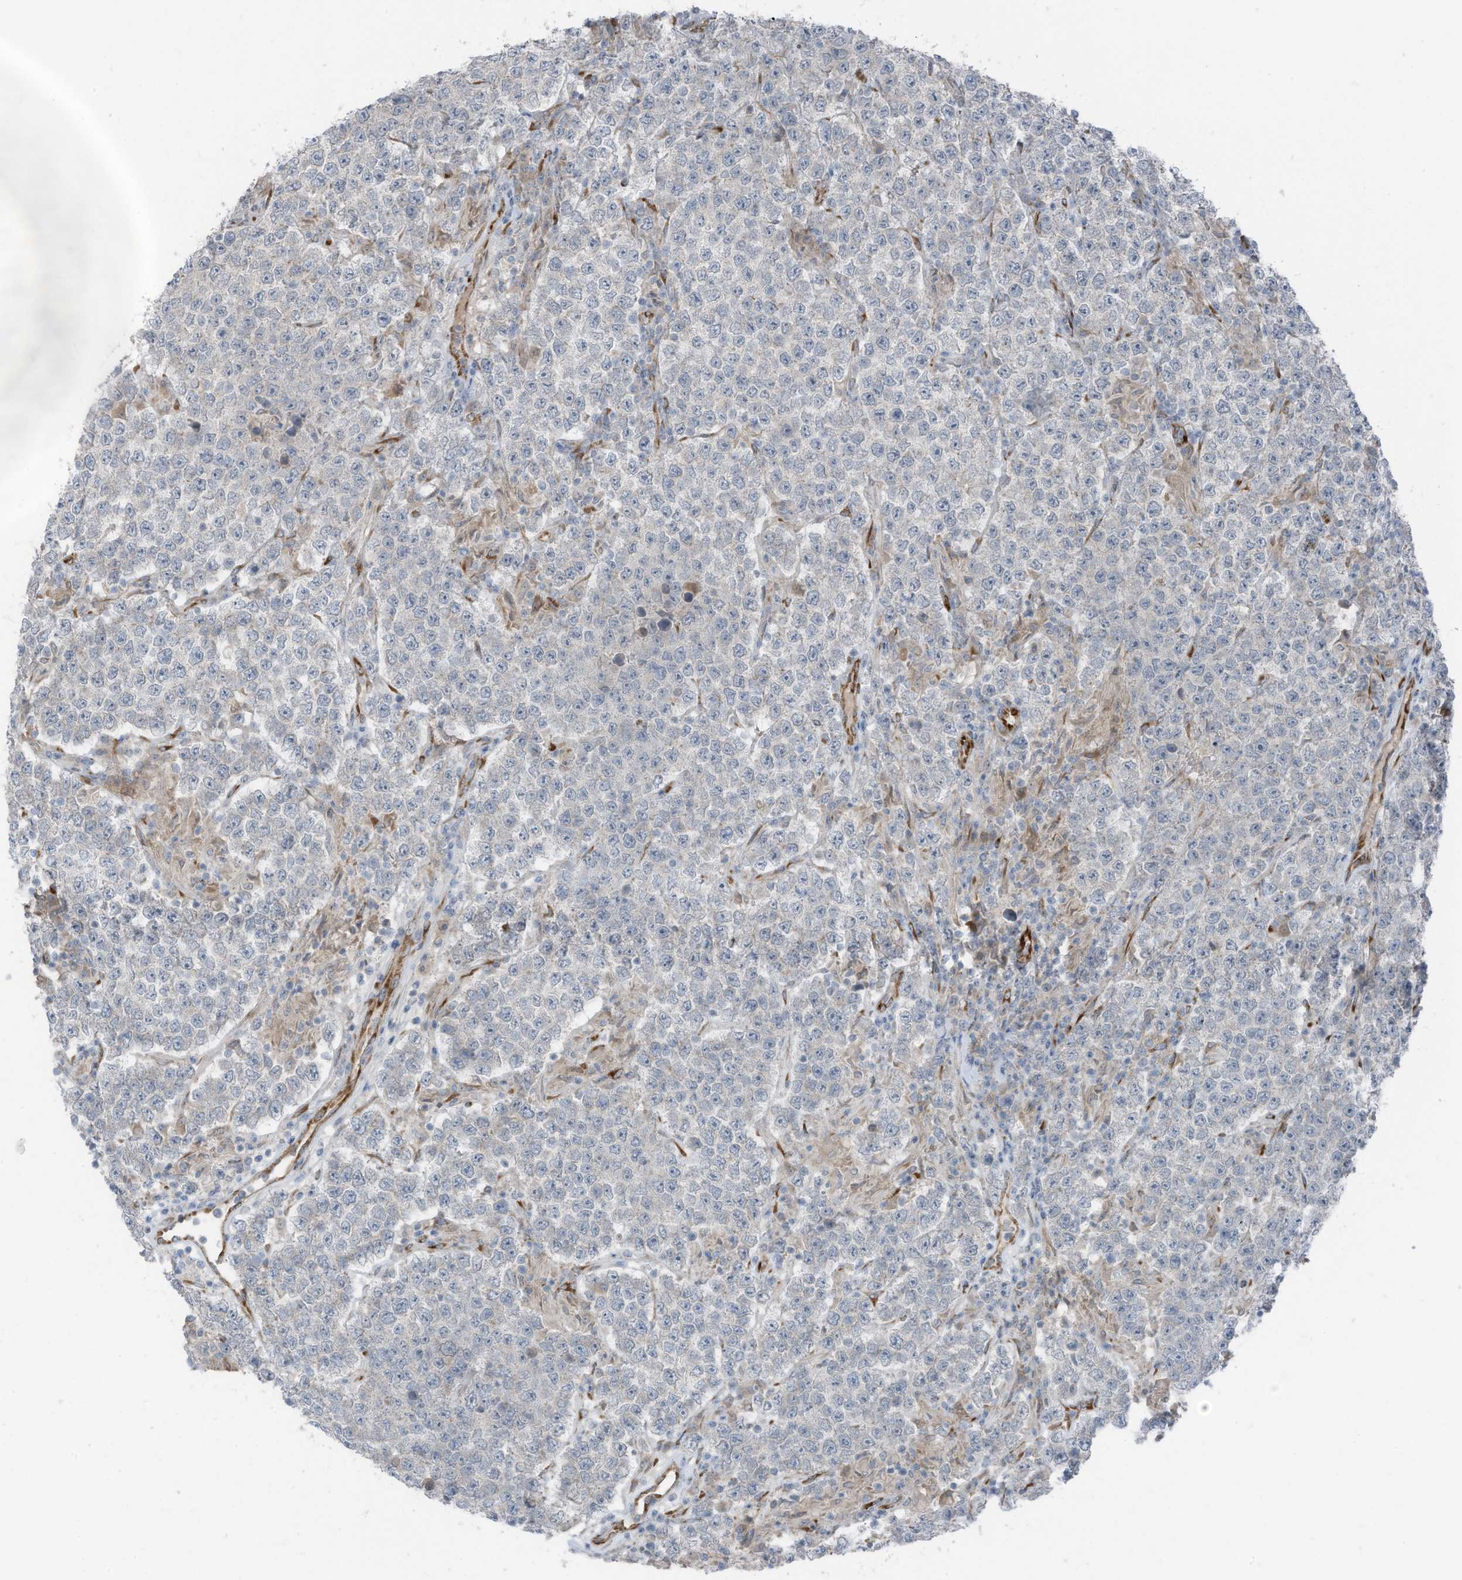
{"staining": {"intensity": "negative", "quantity": "none", "location": "none"}, "tissue": "testis cancer", "cell_type": "Tumor cells", "image_type": "cancer", "snomed": [{"axis": "morphology", "description": "Normal tissue, NOS"}, {"axis": "morphology", "description": "Urothelial carcinoma, High grade"}, {"axis": "morphology", "description": "Seminoma, NOS"}, {"axis": "morphology", "description": "Carcinoma, Embryonal, NOS"}, {"axis": "topography", "description": "Urinary bladder"}, {"axis": "topography", "description": "Testis"}], "caption": "High magnification brightfield microscopy of testis high-grade urothelial carcinoma stained with DAB (3,3'-diaminobenzidine) (brown) and counterstained with hematoxylin (blue): tumor cells show no significant positivity.", "gene": "ARHGEF33", "patient": {"sex": "male", "age": 41}}